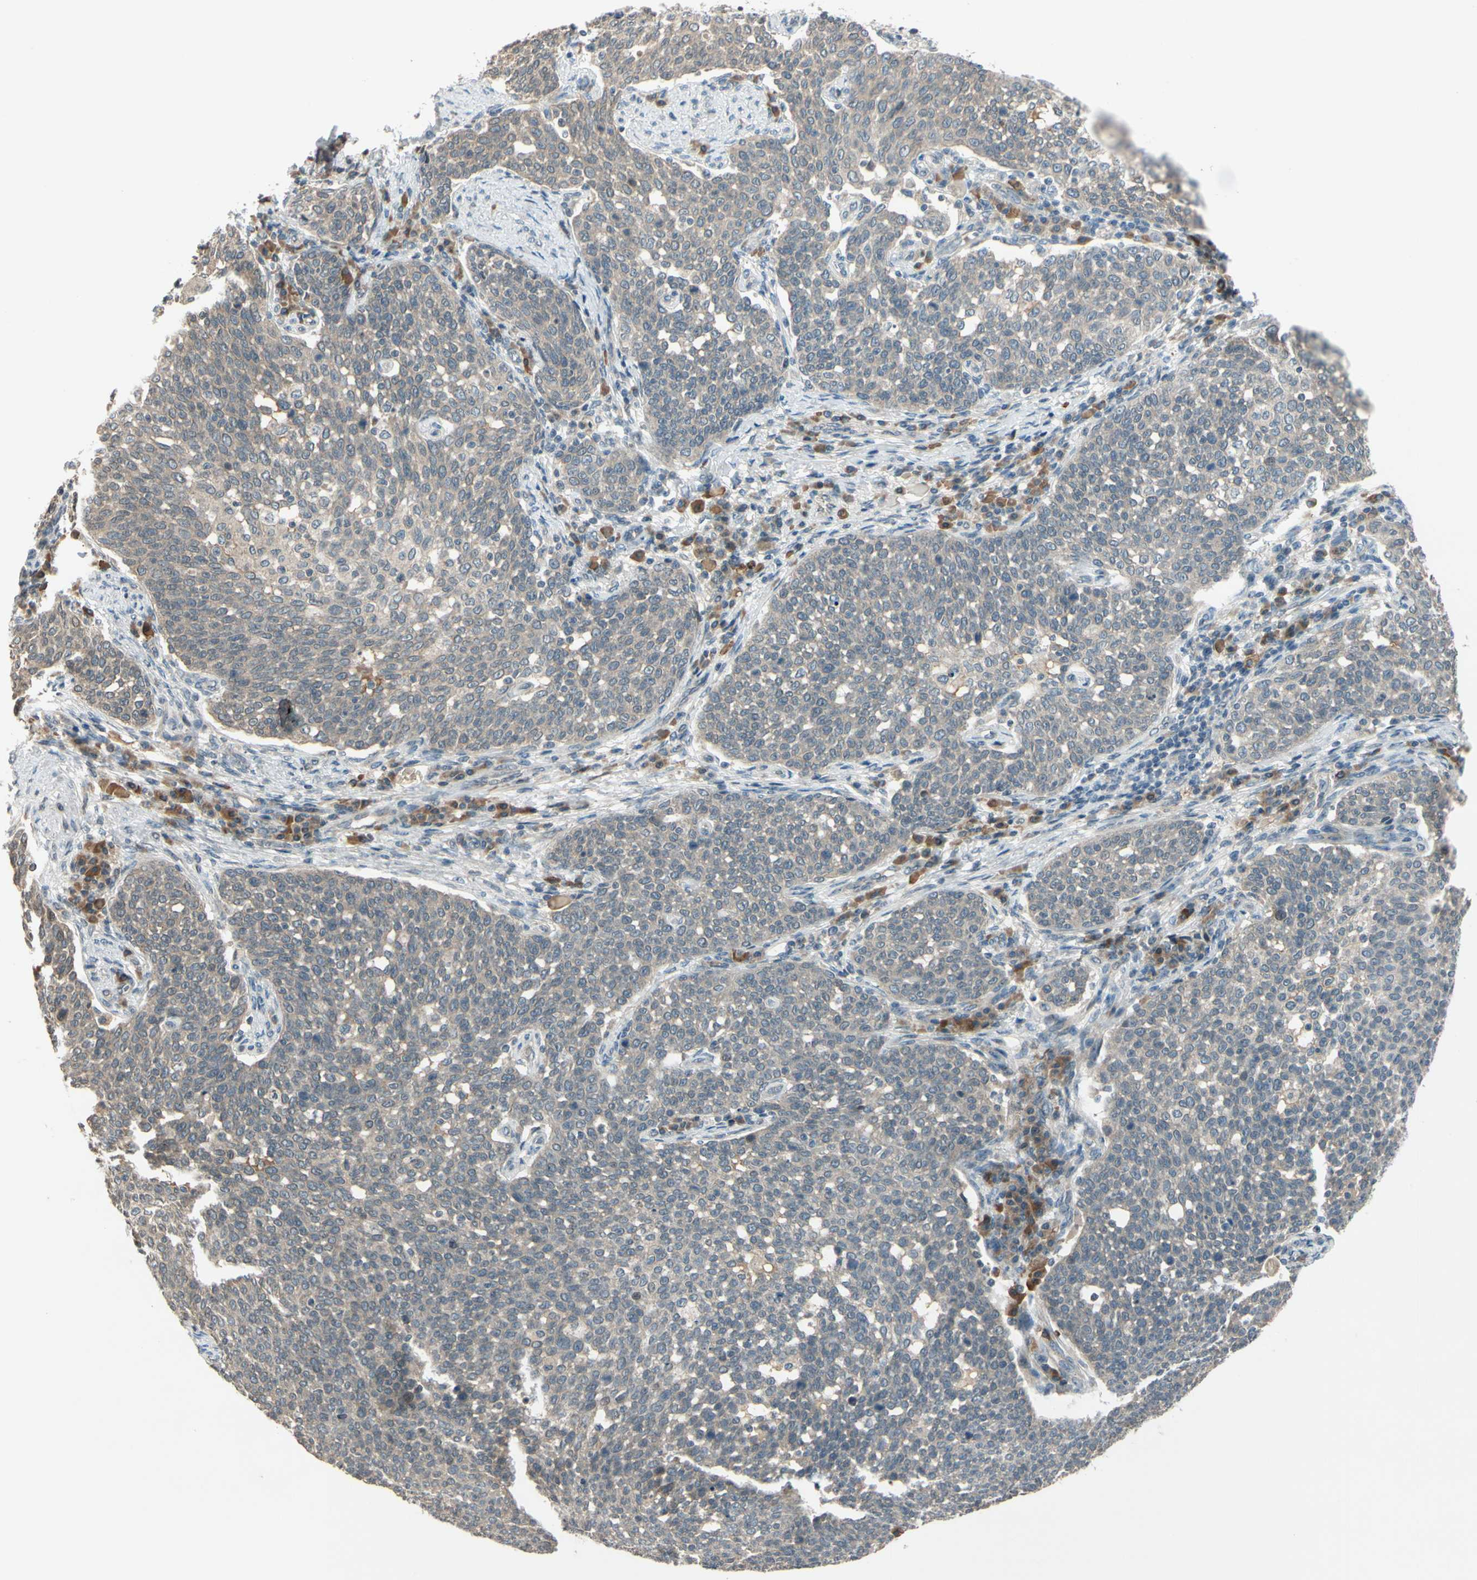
{"staining": {"intensity": "negative", "quantity": "none", "location": "none"}, "tissue": "cervical cancer", "cell_type": "Tumor cells", "image_type": "cancer", "snomed": [{"axis": "morphology", "description": "Squamous cell carcinoma, NOS"}, {"axis": "topography", "description": "Cervix"}], "caption": "DAB immunohistochemical staining of human cervical cancer (squamous cell carcinoma) displays no significant expression in tumor cells. (DAB (3,3'-diaminobenzidine) immunohistochemistry (IHC) visualized using brightfield microscopy, high magnification).", "gene": "FGF10", "patient": {"sex": "female", "age": 34}}